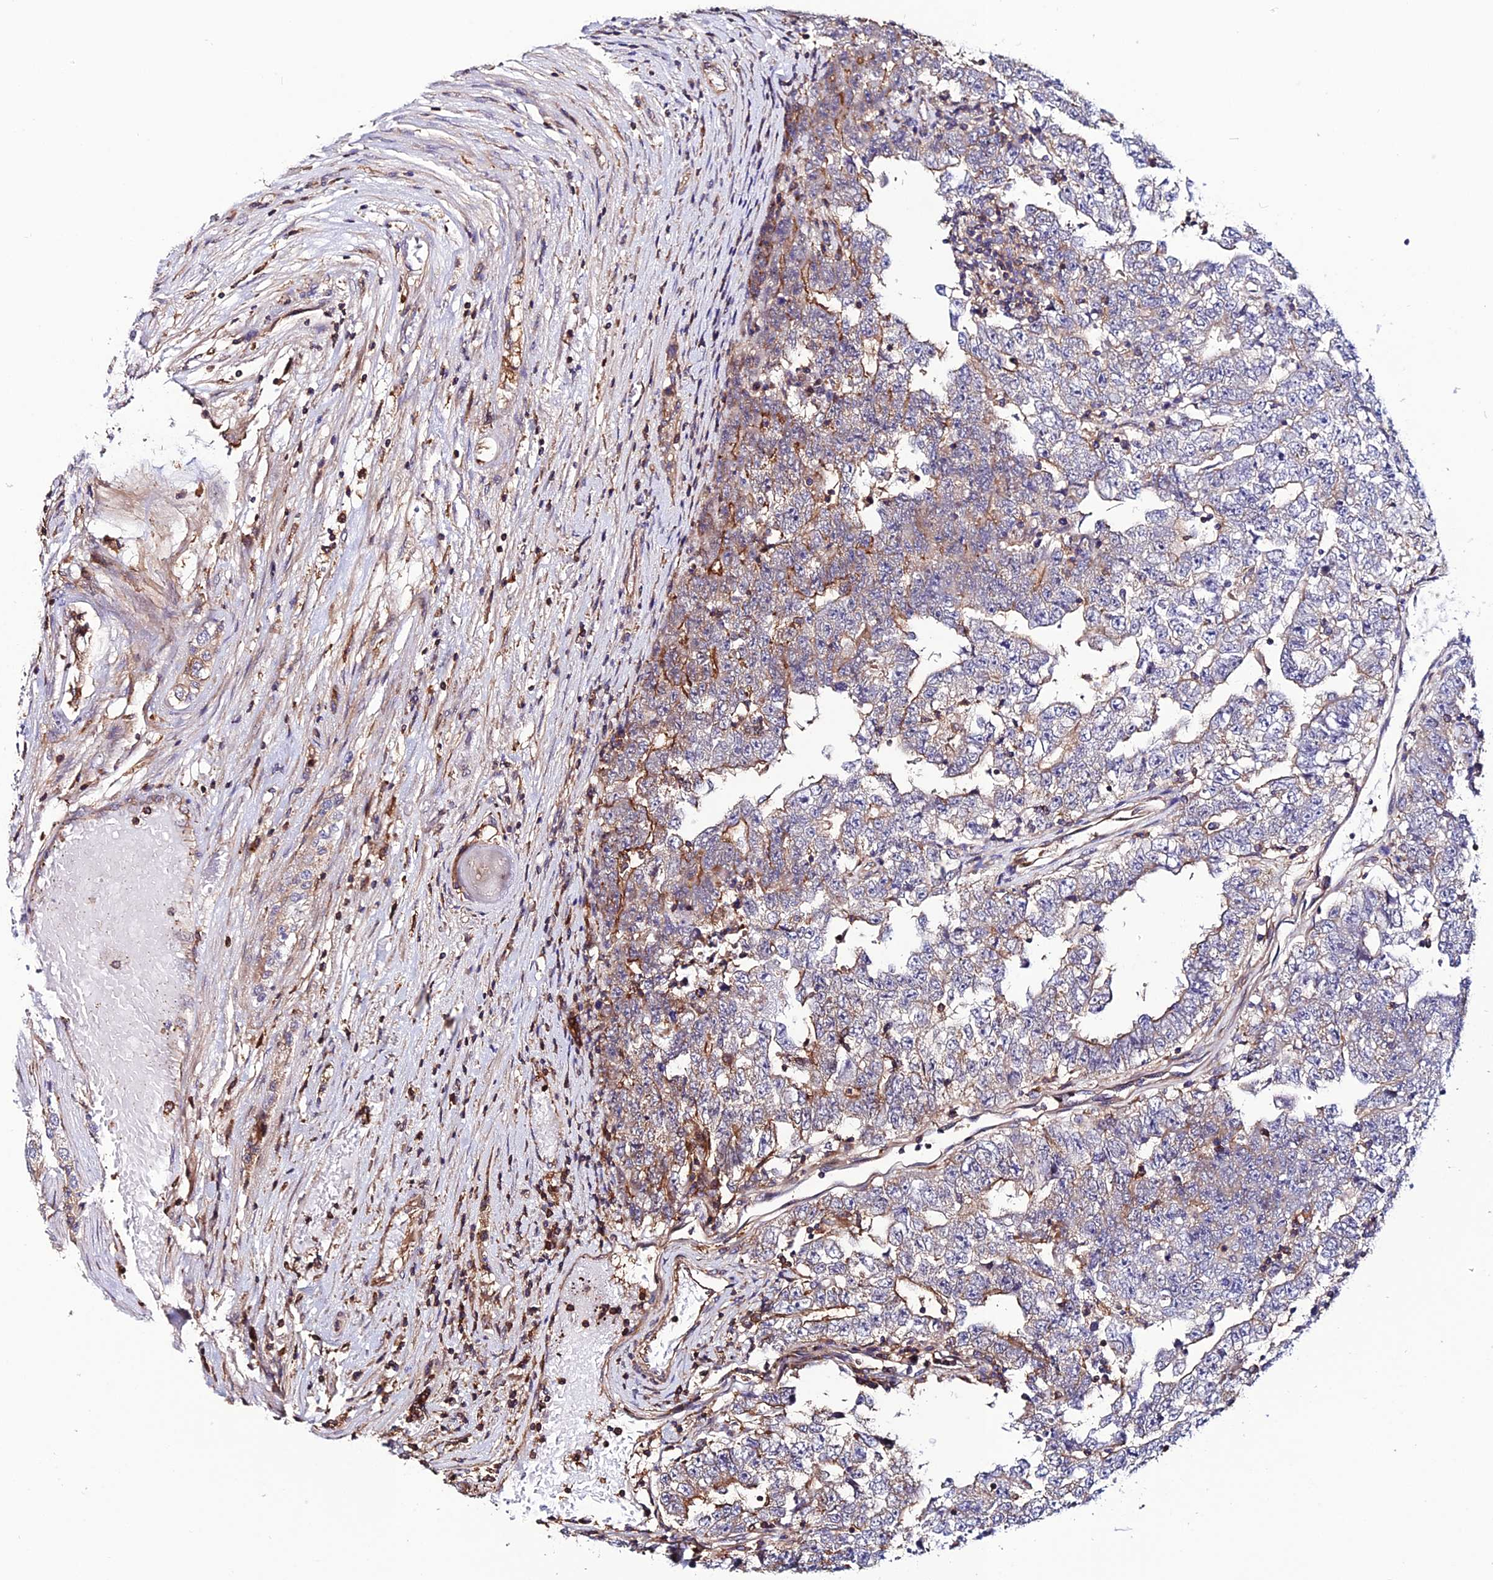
{"staining": {"intensity": "moderate", "quantity": "<25%", "location": "cytoplasmic/membranous"}, "tissue": "testis cancer", "cell_type": "Tumor cells", "image_type": "cancer", "snomed": [{"axis": "morphology", "description": "Carcinoma, Embryonal, NOS"}, {"axis": "topography", "description": "Testis"}], "caption": "Testis cancer stained with a brown dye shows moderate cytoplasmic/membranous positive expression in about <25% of tumor cells.", "gene": "USP17L15", "patient": {"sex": "male", "age": 25}}